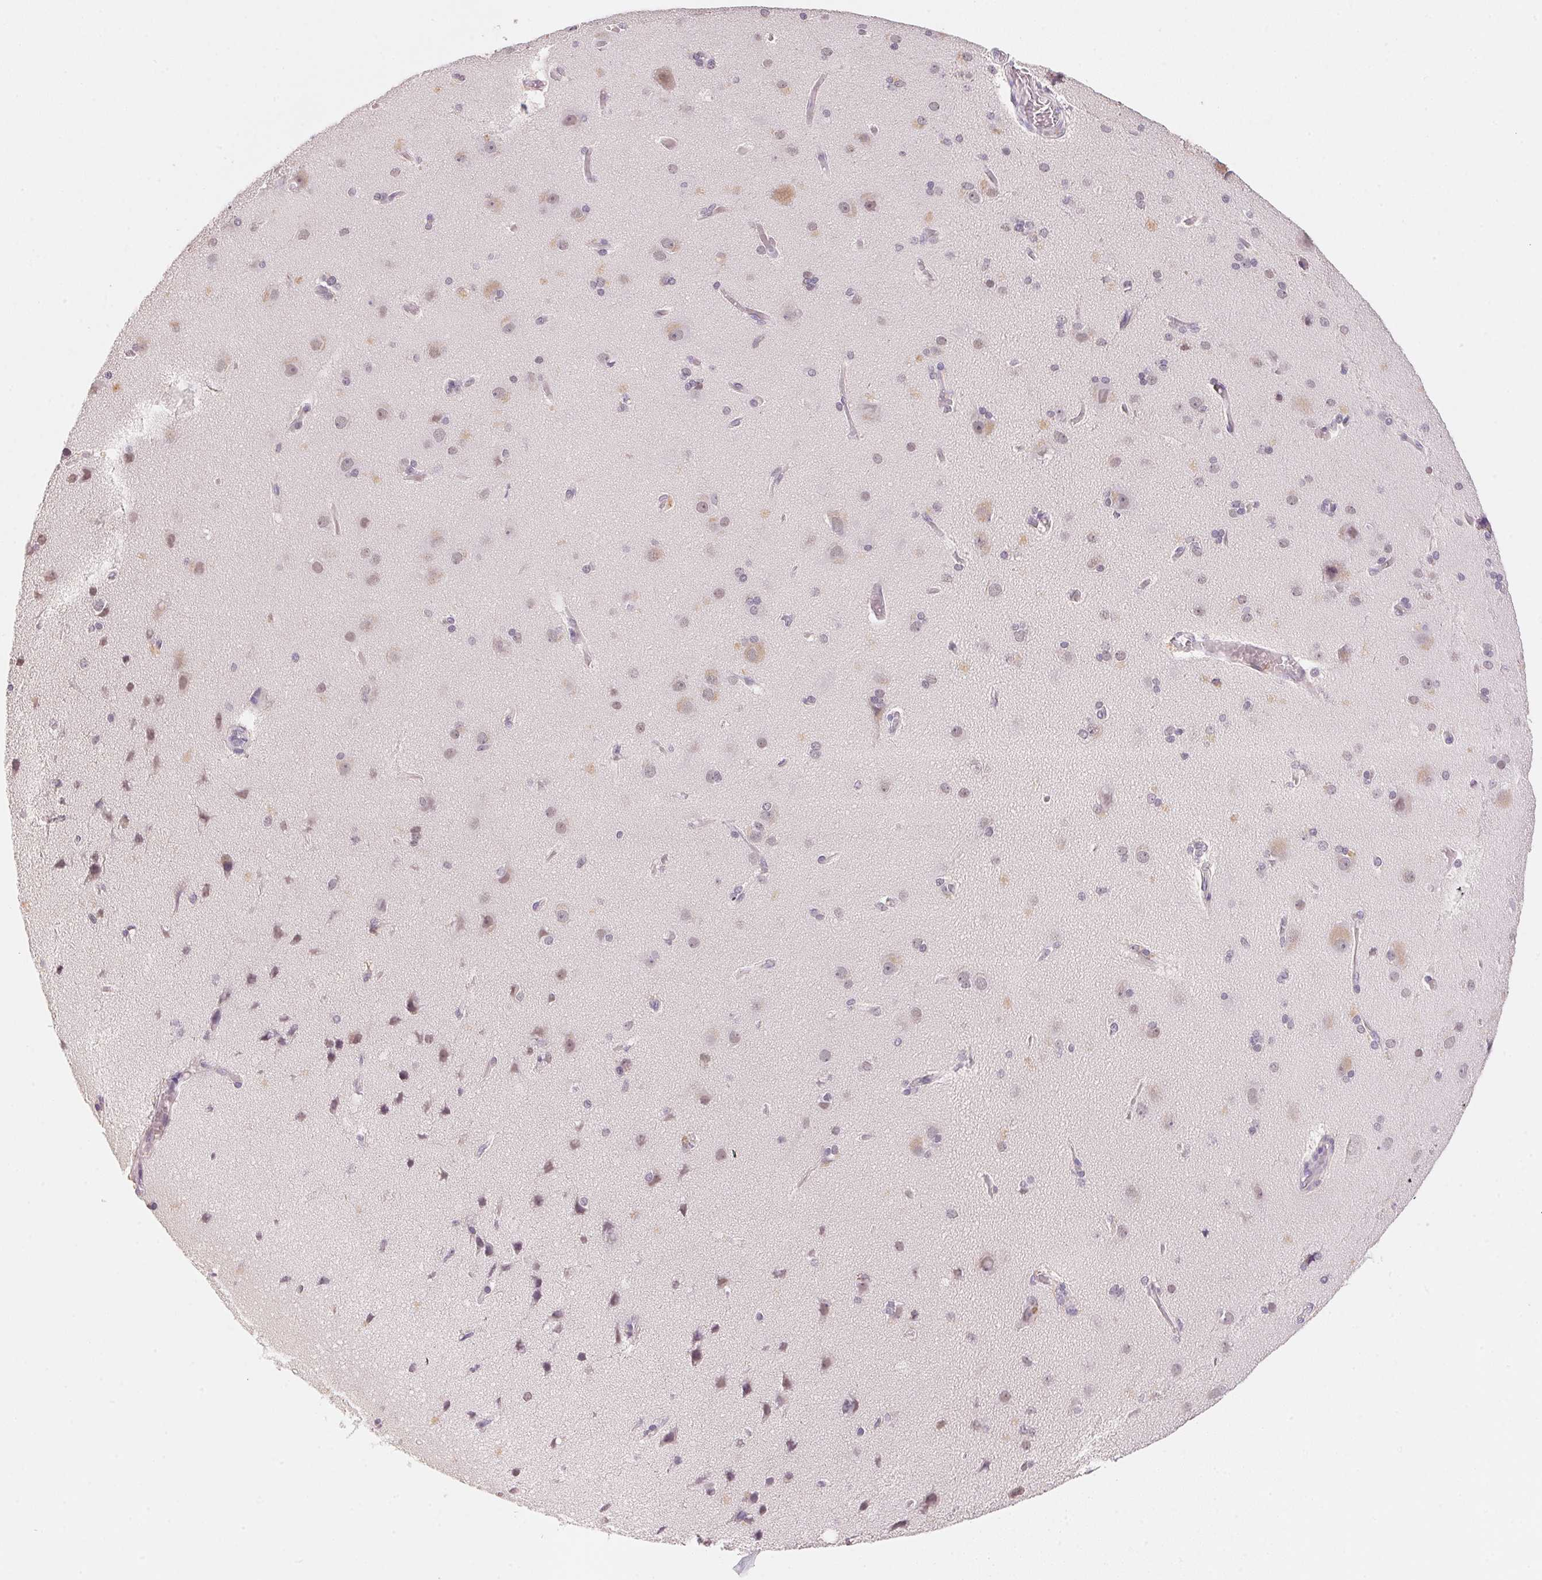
{"staining": {"intensity": "negative", "quantity": "none", "location": "none"}, "tissue": "cerebral cortex", "cell_type": "Endothelial cells", "image_type": "normal", "snomed": [{"axis": "morphology", "description": "Normal tissue, NOS"}, {"axis": "morphology", "description": "Glioma, malignant, High grade"}, {"axis": "topography", "description": "Cerebral cortex"}], "caption": "A high-resolution micrograph shows IHC staining of benign cerebral cortex, which reveals no significant expression in endothelial cells.", "gene": "FNDC4", "patient": {"sex": "male", "age": 71}}